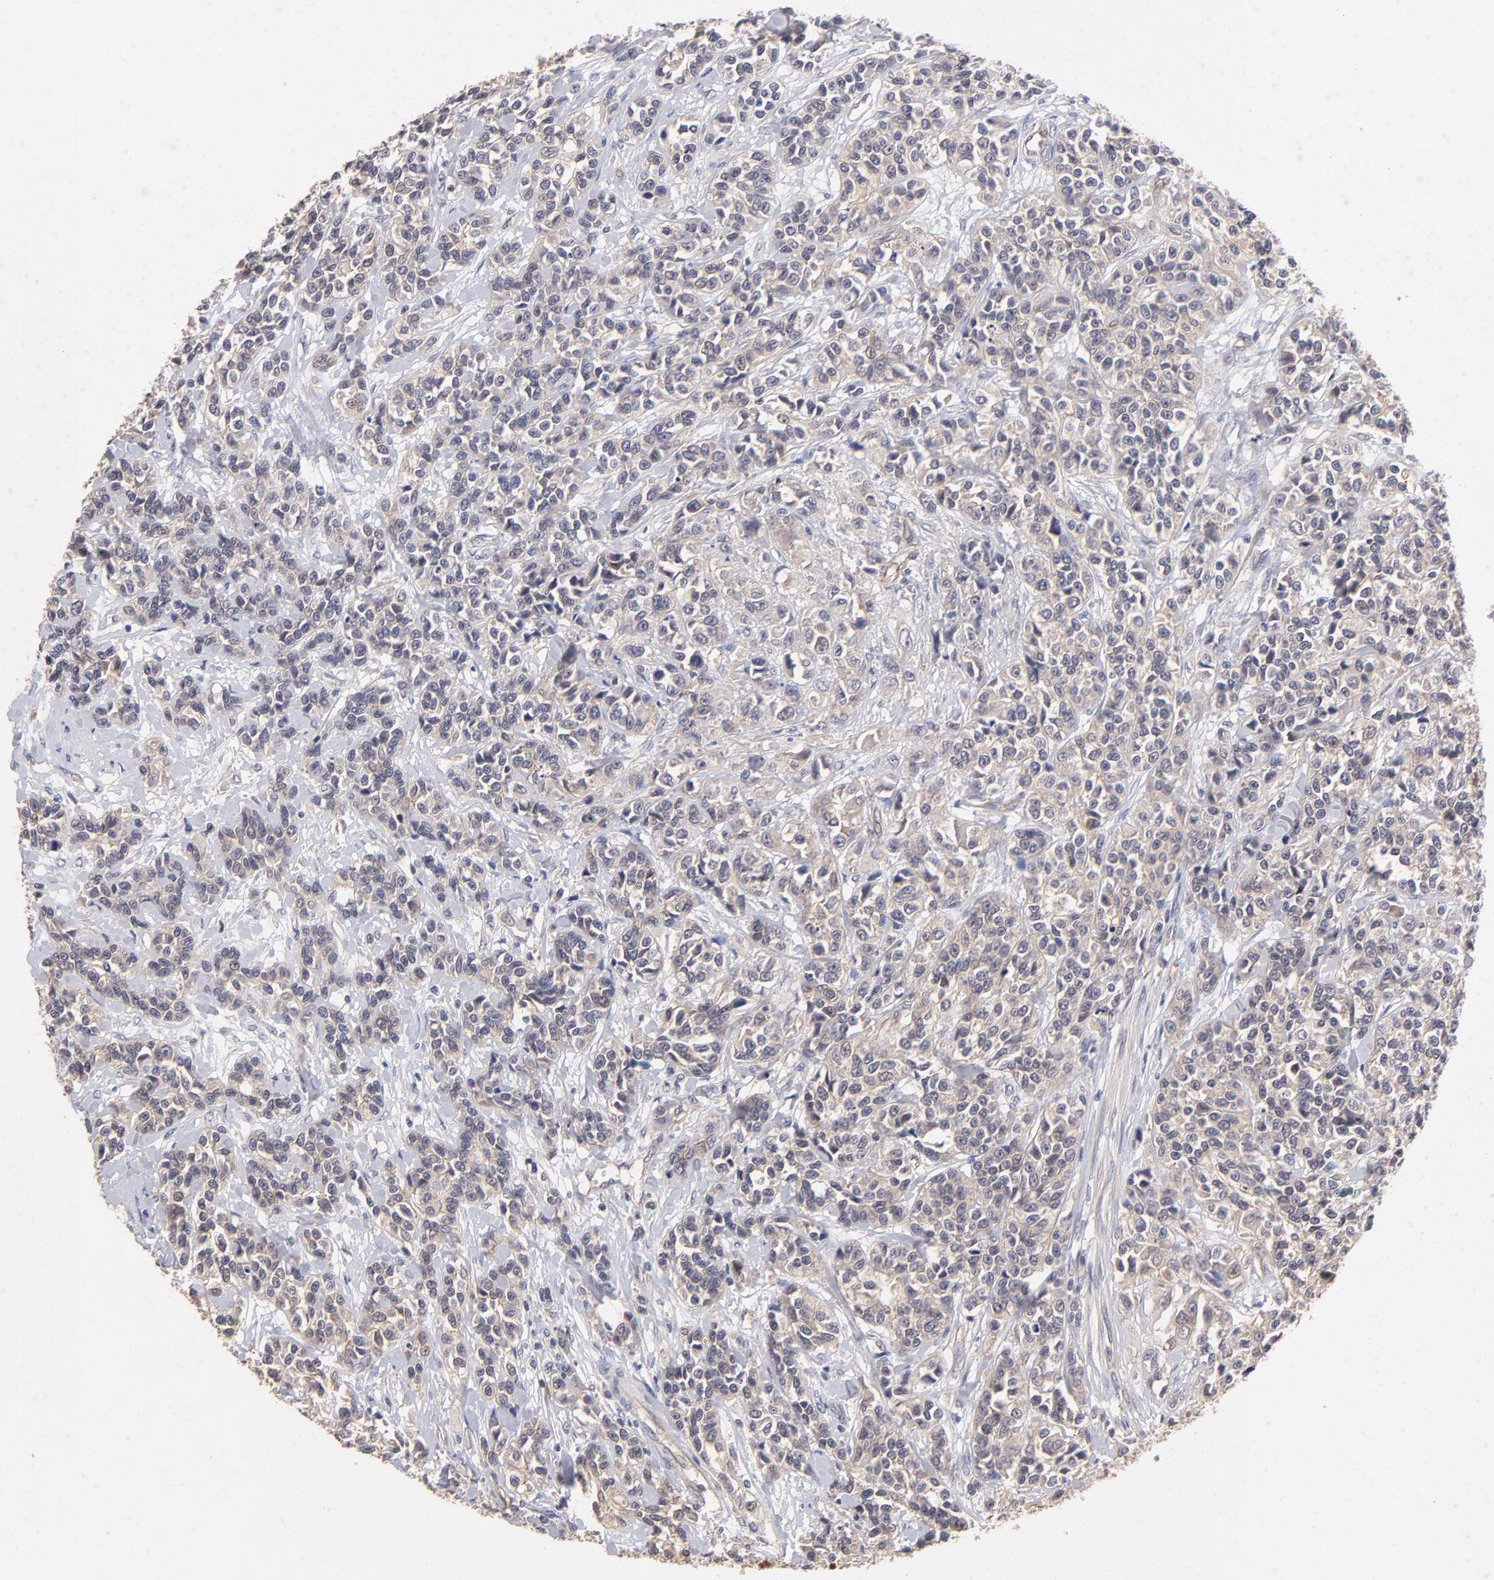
{"staining": {"intensity": "weak", "quantity": ">75%", "location": "cytoplasmic/membranous"}, "tissue": "urothelial cancer", "cell_type": "Tumor cells", "image_type": "cancer", "snomed": [{"axis": "morphology", "description": "Urothelial carcinoma, High grade"}, {"axis": "topography", "description": "Urinary bladder"}], "caption": "IHC image of neoplastic tissue: high-grade urothelial carcinoma stained using IHC reveals low levels of weak protein expression localized specifically in the cytoplasmic/membranous of tumor cells, appearing as a cytoplasmic/membranous brown color.", "gene": "STAP2", "patient": {"sex": "female", "age": 81}}